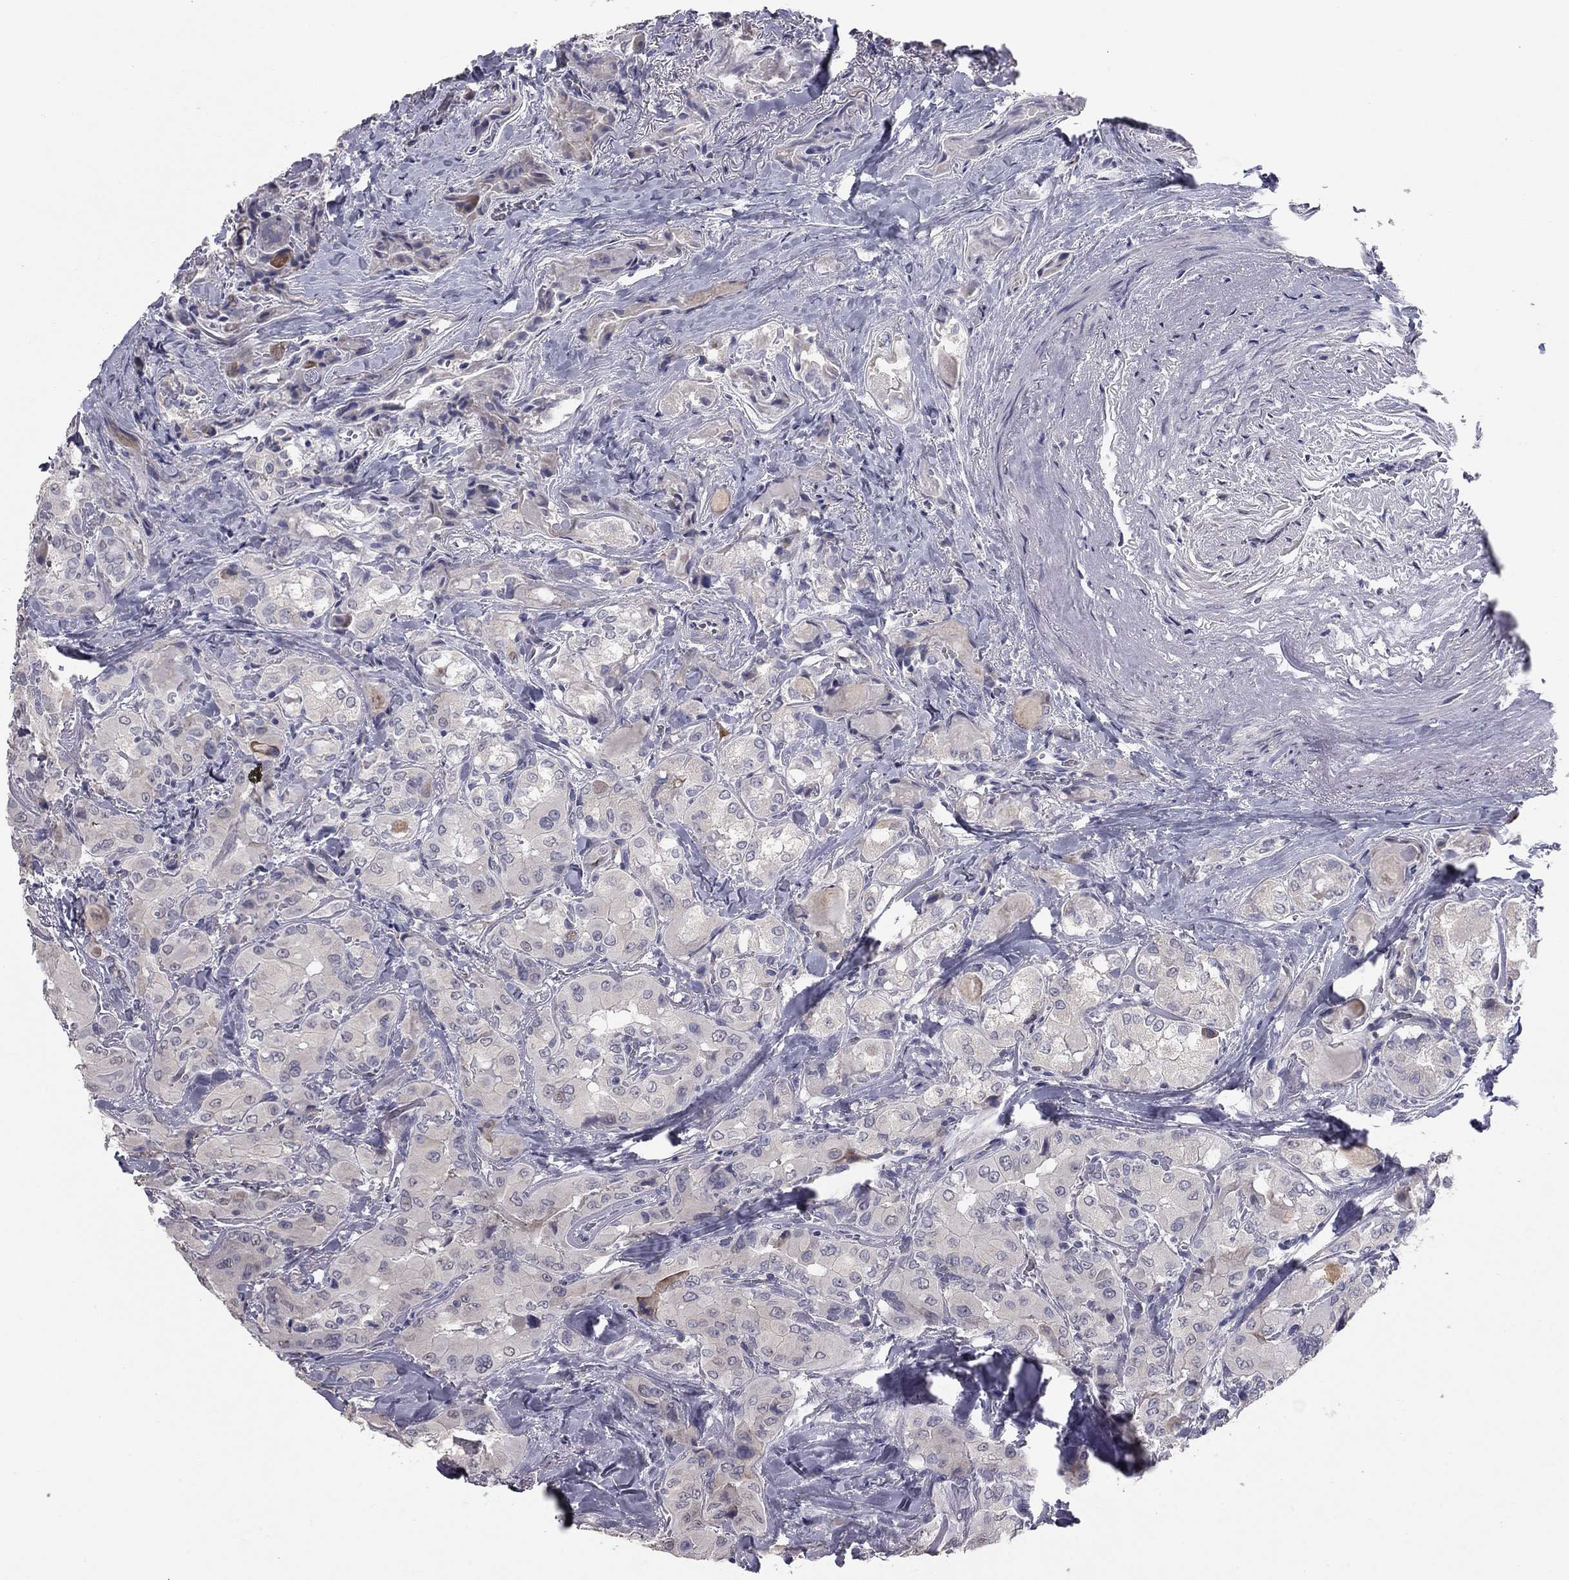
{"staining": {"intensity": "weak", "quantity": "<25%", "location": "cytoplasmic/membranous"}, "tissue": "thyroid cancer", "cell_type": "Tumor cells", "image_type": "cancer", "snomed": [{"axis": "morphology", "description": "Normal tissue, NOS"}, {"axis": "morphology", "description": "Papillary adenocarcinoma, NOS"}, {"axis": "topography", "description": "Thyroid gland"}], "caption": "Micrograph shows no protein positivity in tumor cells of thyroid papillary adenocarcinoma tissue.", "gene": "PRRT2", "patient": {"sex": "female", "age": 66}}